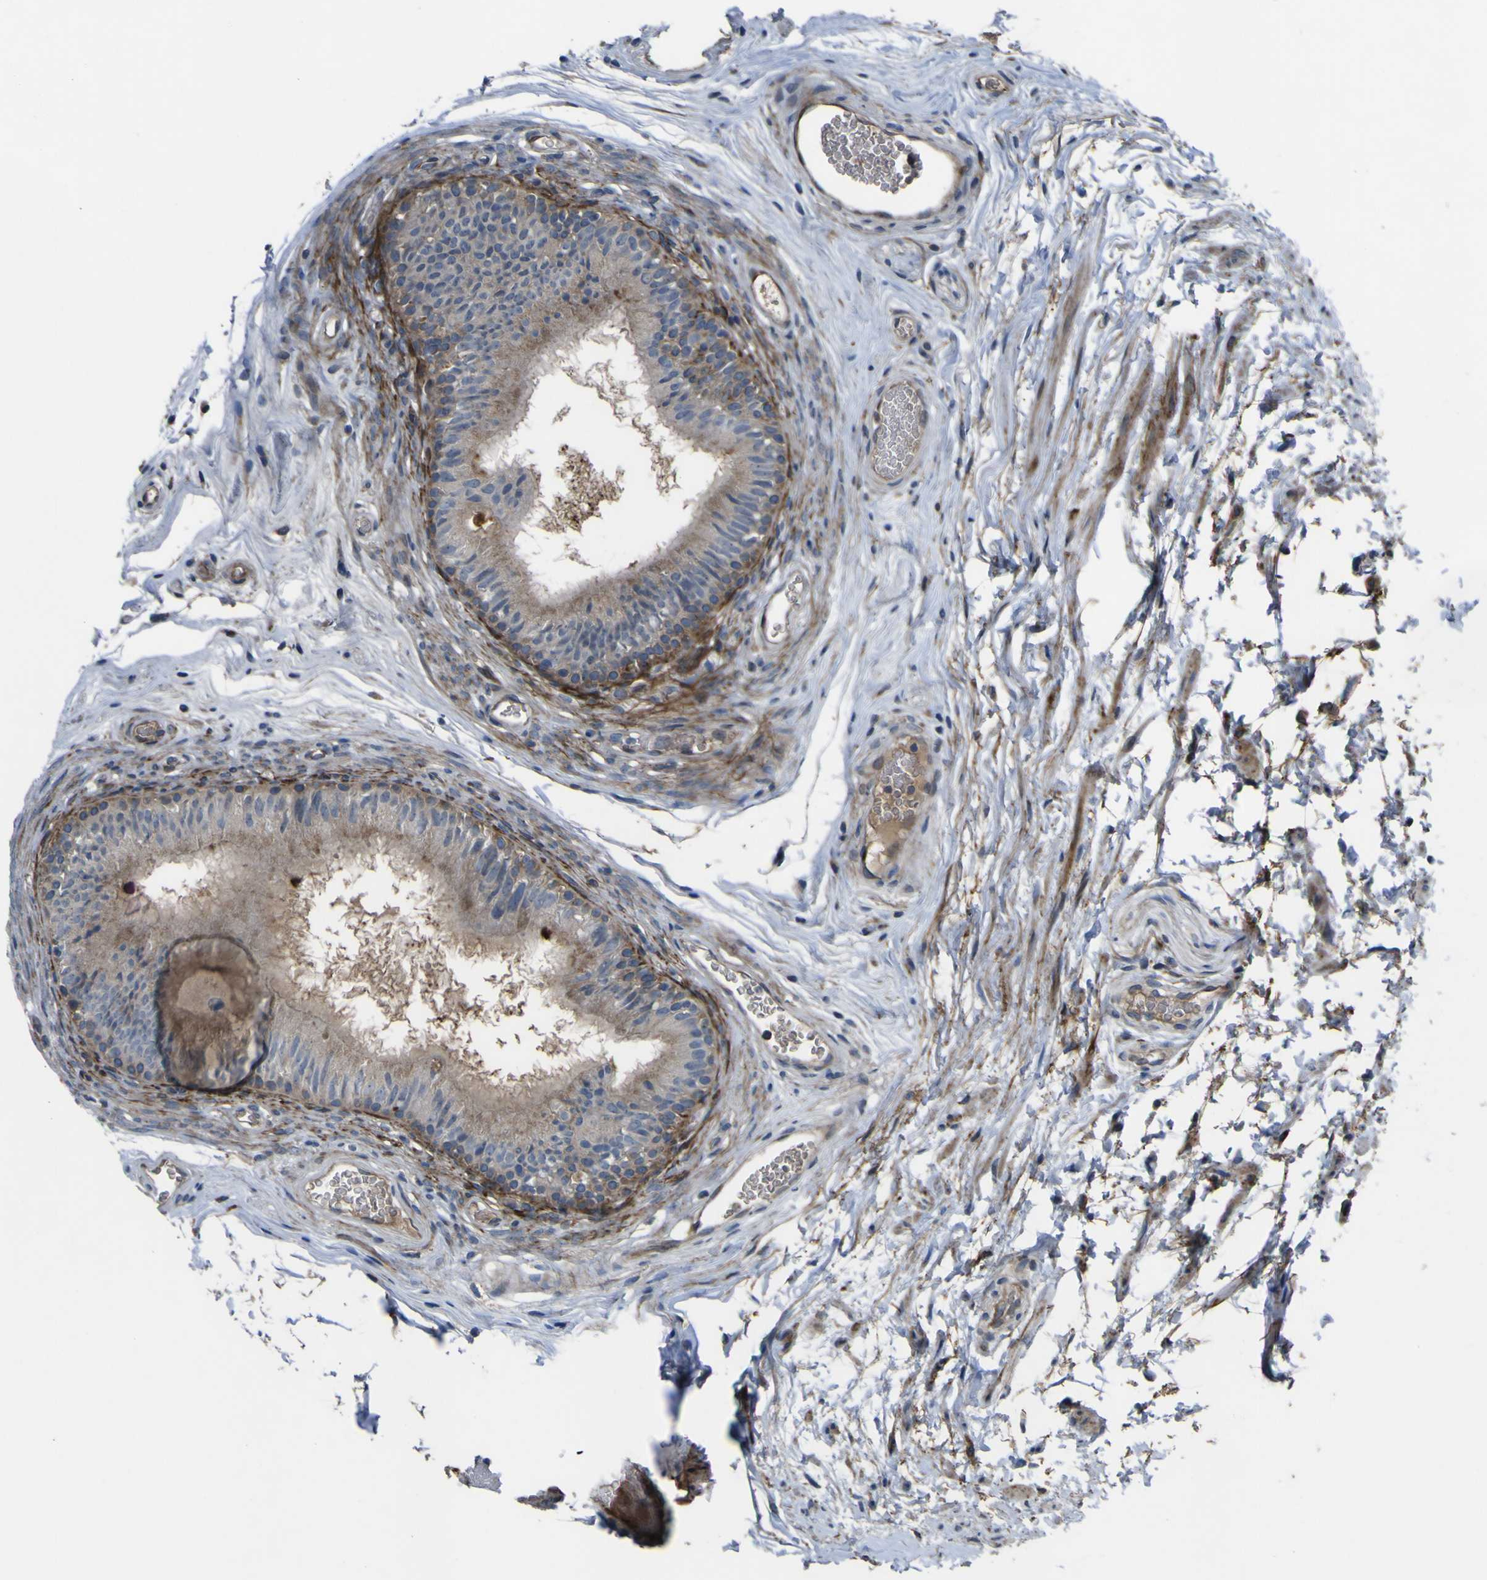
{"staining": {"intensity": "strong", "quantity": ">75%", "location": "cytoplasmic/membranous"}, "tissue": "epididymis", "cell_type": "Glandular cells", "image_type": "normal", "snomed": [{"axis": "morphology", "description": "Normal tissue, NOS"}, {"axis": "topography", "description": "Epididymis"}], "caption": "Immunohistochemistry (DAB (3,3'-diaminobenzidine)) staining of unremarkable epididymis shows strong cytoplasmic/membranous protein positivity in approximately >75% of glandular cells. (brown staining indicates protein expression, while blue staining denotes nuclei).", "gene": "GPLD1", "patient": {"sex": "male", "age": 36}}